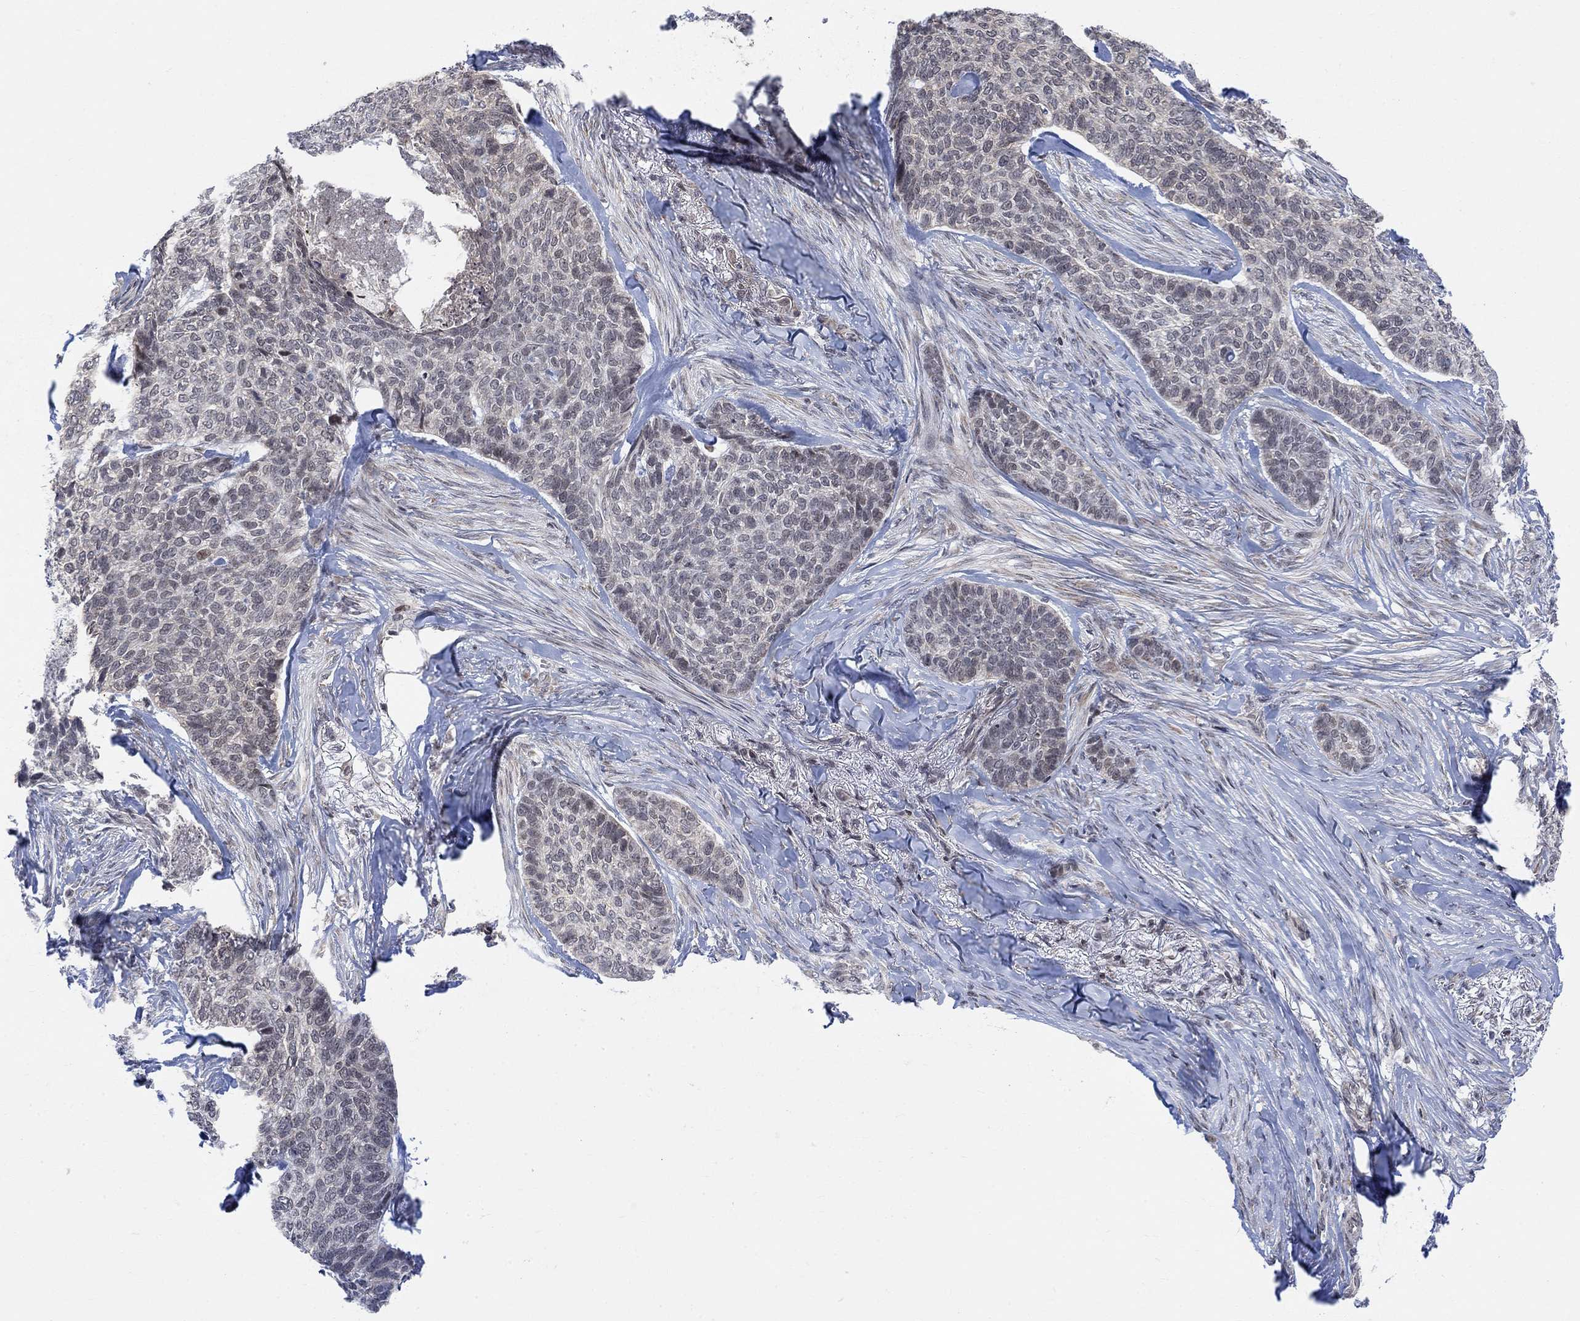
{"staining": {"intensity": "negative", "quantity": "none", "location": "none"}, "tissue": "skin cancer", "cell_type": "Tumor cells", "image_type": "cancer", "snomed": [{"axis": "morphology", "description": "Basal cell carcinoma"}, {"axis": "topography", "description": "Skin"}], "caption": "IHC photomicrograph of human skin cancer stained for a protein (brown), which reveals no staining in tumor cells. (DAB (3,3'-diaminobenzidine) IHC visualized using brightfield microscopy, high magnification).", "gene": "ABHD14A", "patient": {"sex": "female", "age": 69}}